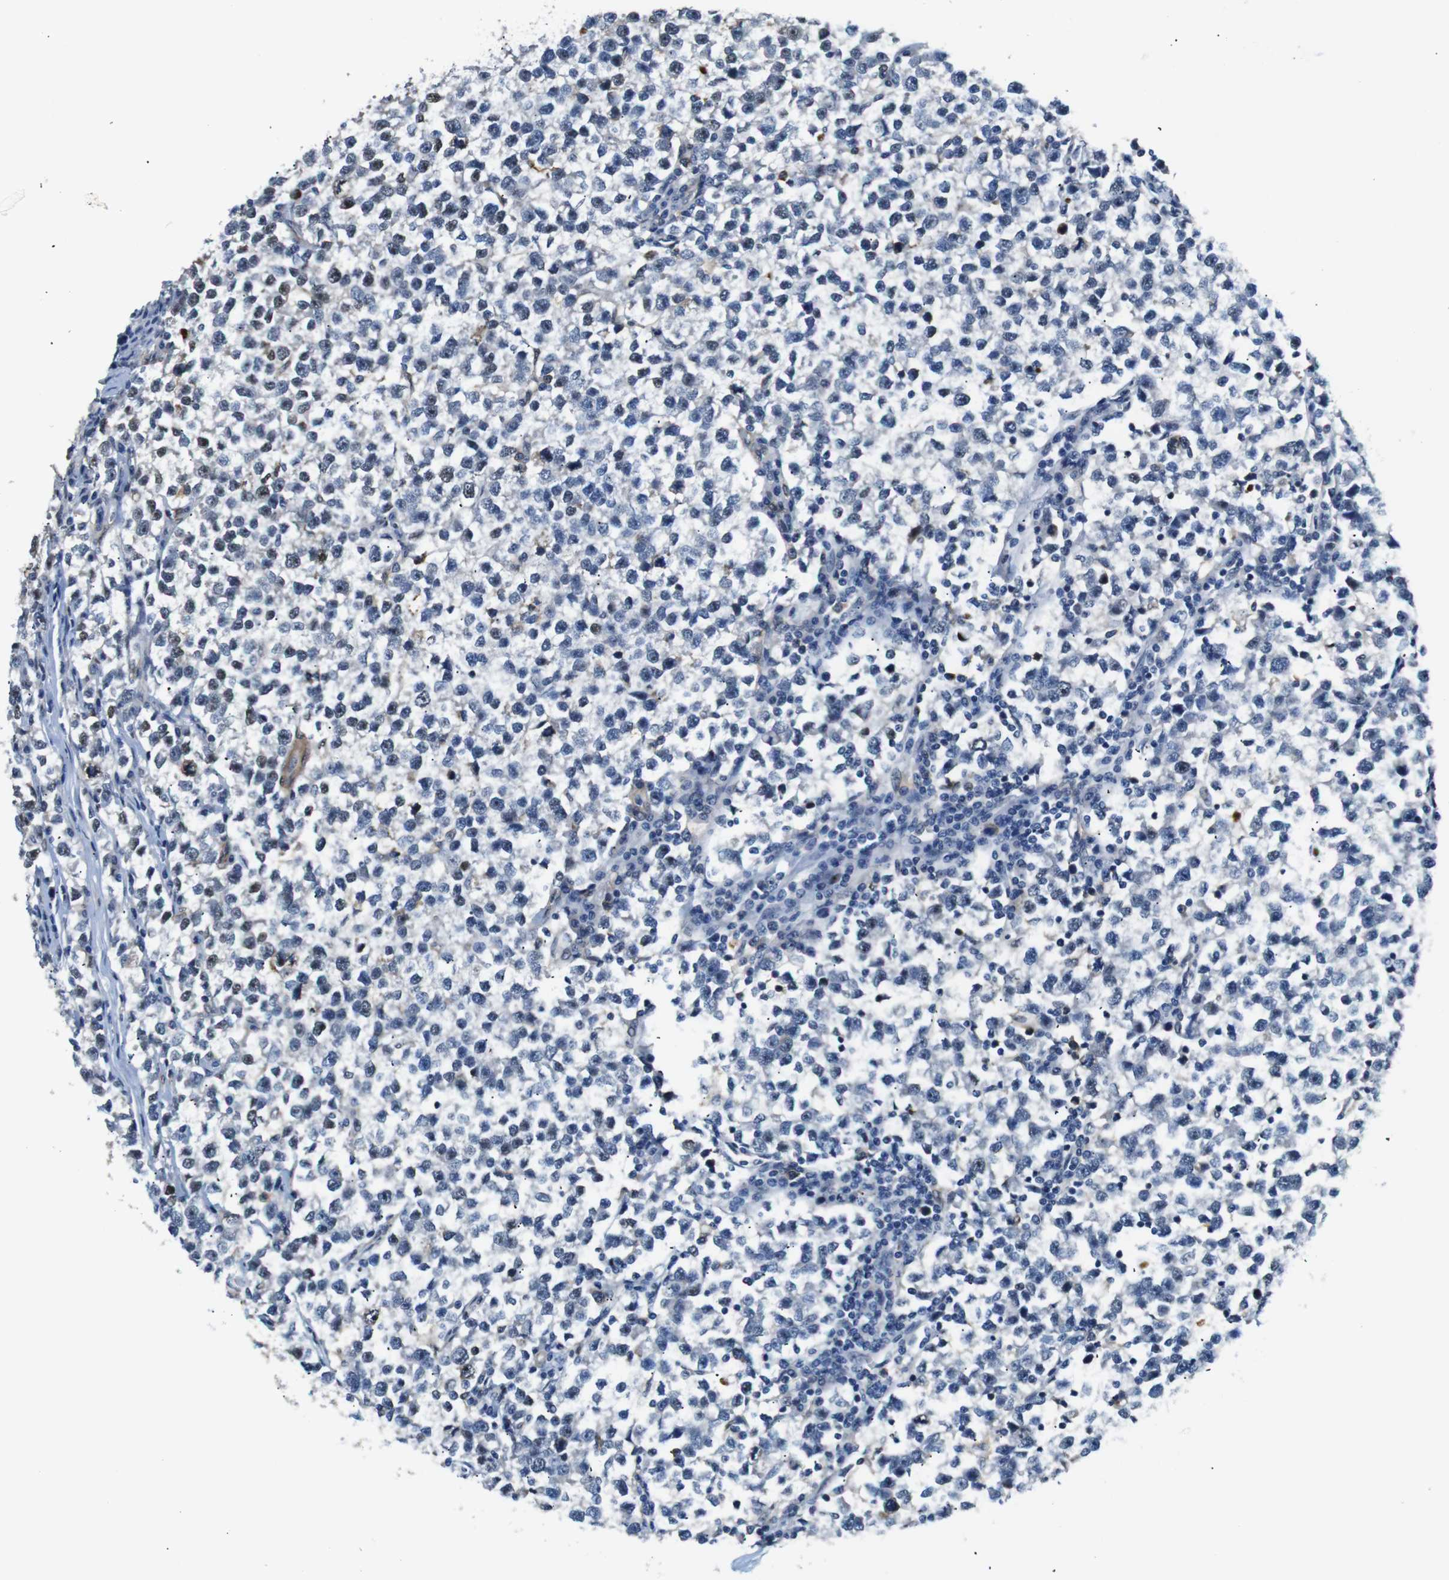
{"staining": {"intensity": "strong", "quantity": "<25%", "location": "nuclear"}, "tissue": "testis cancer", "cell_type": "Tumor cells", "image_type": "cancer", "snomed": [{"axis": "morphology", "description": "Normal tissue, NOS"}, {"axis": "morphology", "description": "Seminoma, NOS"}, {"axis": "topography", "description": "Testis"}], "caption": "High-power microscopy captured an IHC micrograph of testis cancer (seminoma), revealing strong nuclear positivity in approximately <25% of tumor cells. The staining is performed using DAB (3,3'-diaminobenzidine) brown chromogen to label protein expression. The nuclei are counter-stained blue using hematoxylin.", "gene": "PARN", "patient": {"sex": "male", "age": 43}}